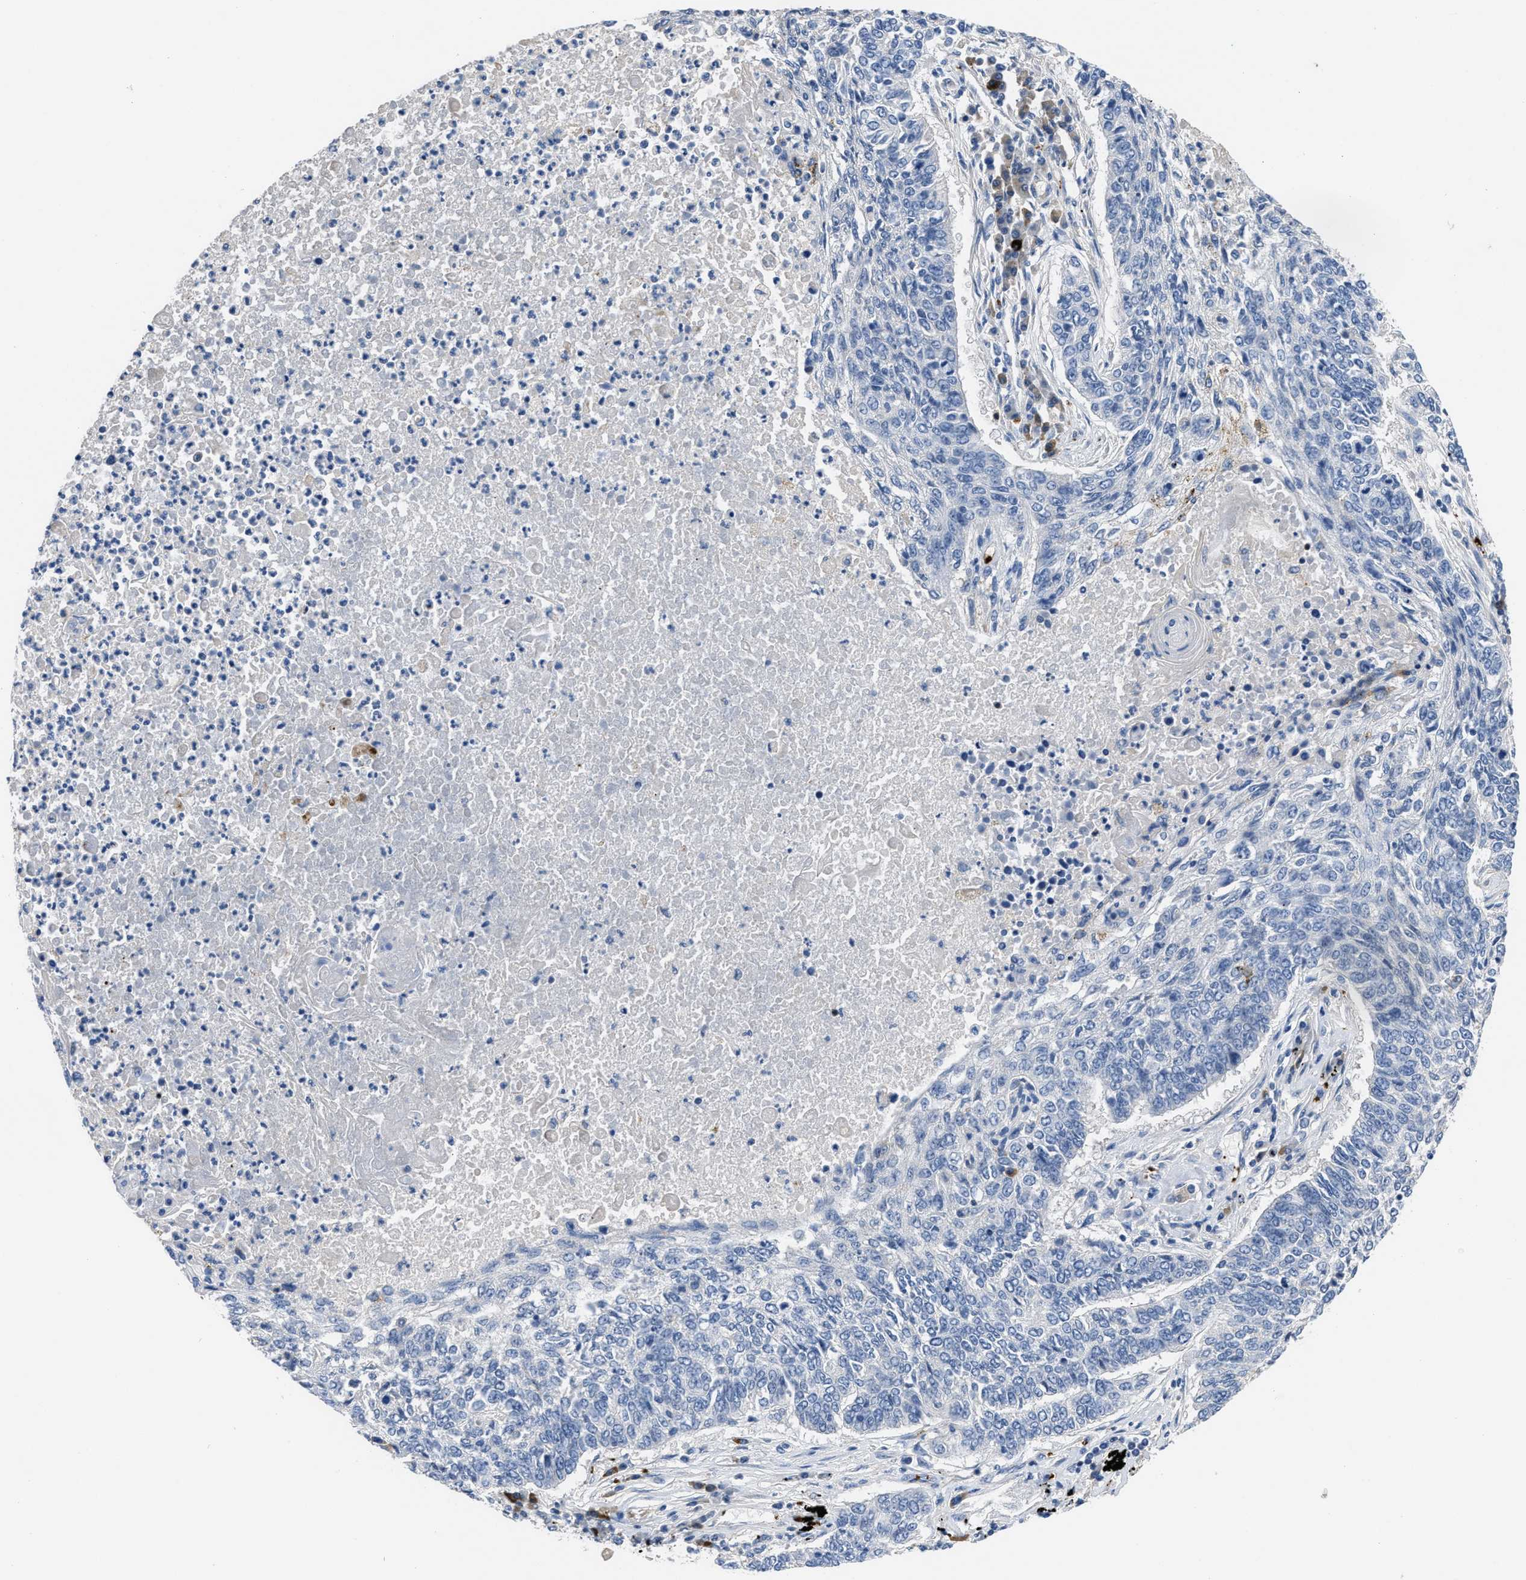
{"staining": {"intensity": "negative", "quantity": "none", "location": "none"}, "tissue": "lung cancer", "cell_type": "Tumor cells", "image_type": "cancer", "snomed": [{"axis": "morphology", "description": "Normal tissue, NOS"}, {"axis": "morphology", "description": "Squamous cell carcinoma, NOS"}, {"axis": "topography", "description": "Cartilage tissue"}, {"axis": "topography", "description": "Bronchus"}, {"axis": "topography", "description": "Lung"}], "caption": "Lung cancer was stained to show a protein in brown. There is no significant positivity in tumor cells. (DAB (3,3'-diaminobenzidine) immunohistochemistry (IHC), high magnification).", "gene": "FGF18", "patient": {"sex": "female", "age": 49}}